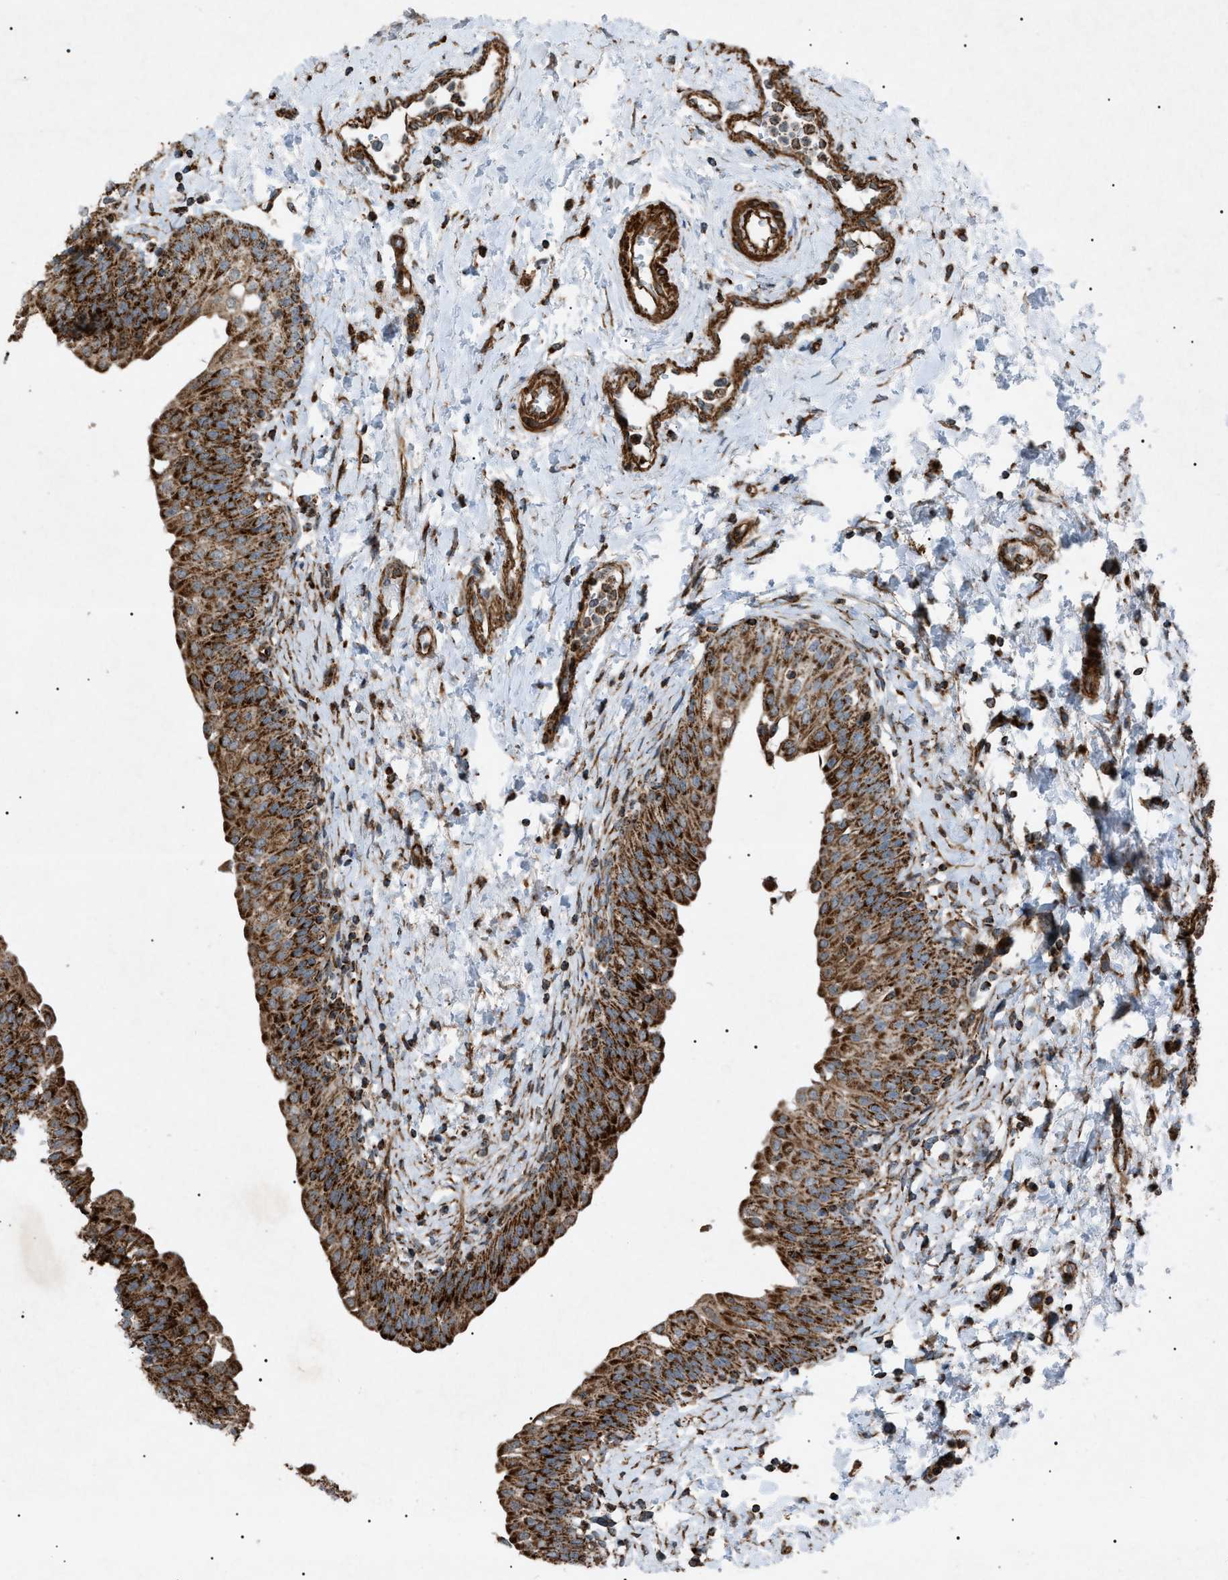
{"staining": {"intensity": "strong", "quantity": ">75%", "location": "cytoplasmic/membranous"}, "tissue": "urinary bladder", "cell_type": "Urothelial cells", "image_type": "normal", "snomed": [{"axis": "morphology", "description": "Normal tissue, NOS"}, {"axis": "topography", "description": "Urinary bladder"}], "caption": "A brown stain shows strong cytoplasmic/membranous staining of a protein in urothelial cells of unremarkable urinary bladder.", "gene": "C1GALT1C1", "patient": {"sex": "male", "age": 55}}